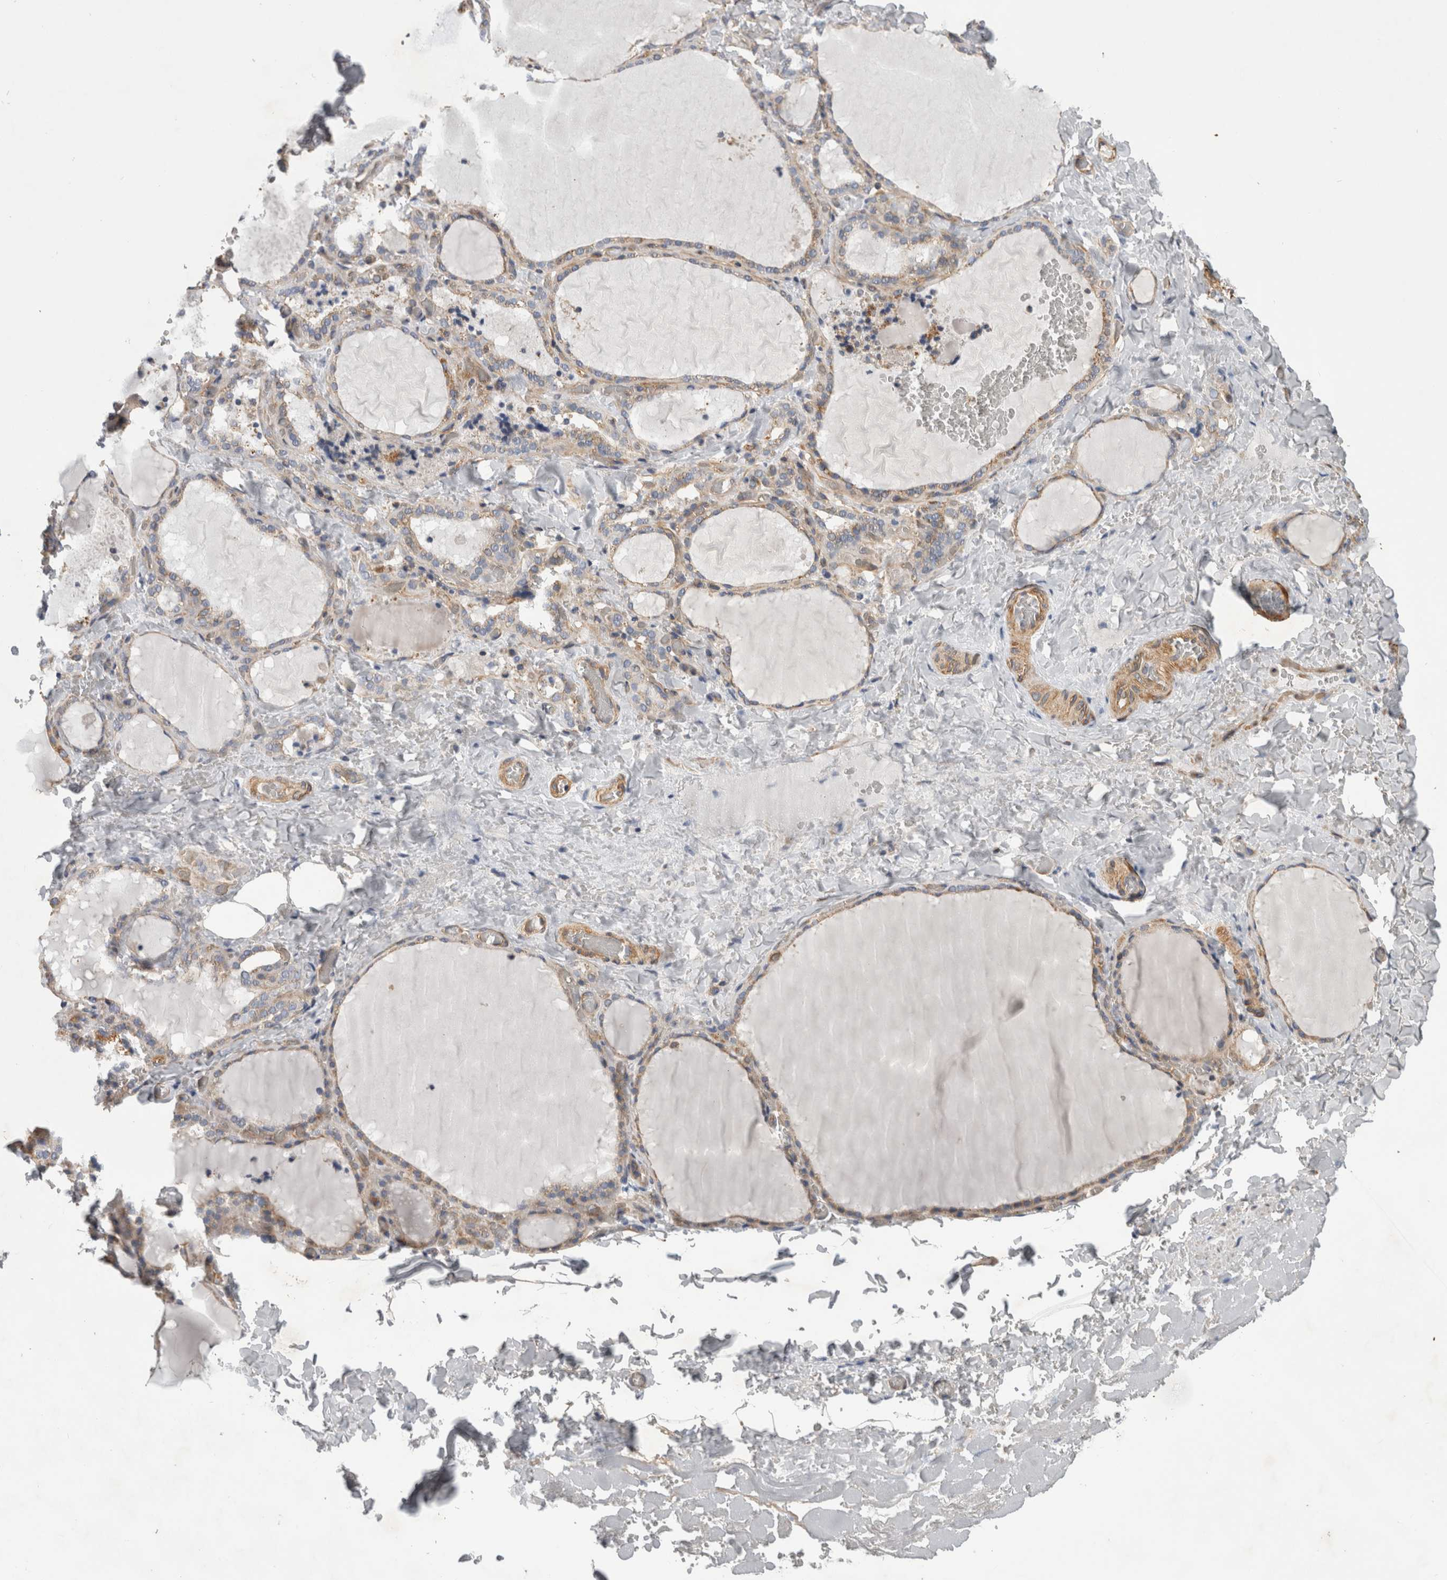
{"staining": {"intensity": "weak", "quantity": "25%-75%", "location": "cytoplasmic/membranous"}, "tissue": "thyroid gland", "cell_type": "Glandular cells", "image_type": "normal", "snomed": [{"axis": "morphology", "description": "Normal tissue, NOS"}, {"axis": "topography", "description": "Thyroid gland"}], "caption": "The histopathology image reveals staining of normal thyroid gland, revealing weak cytoplasmic/membranous protein staining (brown color) within glandular cells. (IHC, brightfield microscopy, high magnification).", "gene": "SFXN2", "patient": {"sex": "female", "age": 22}}